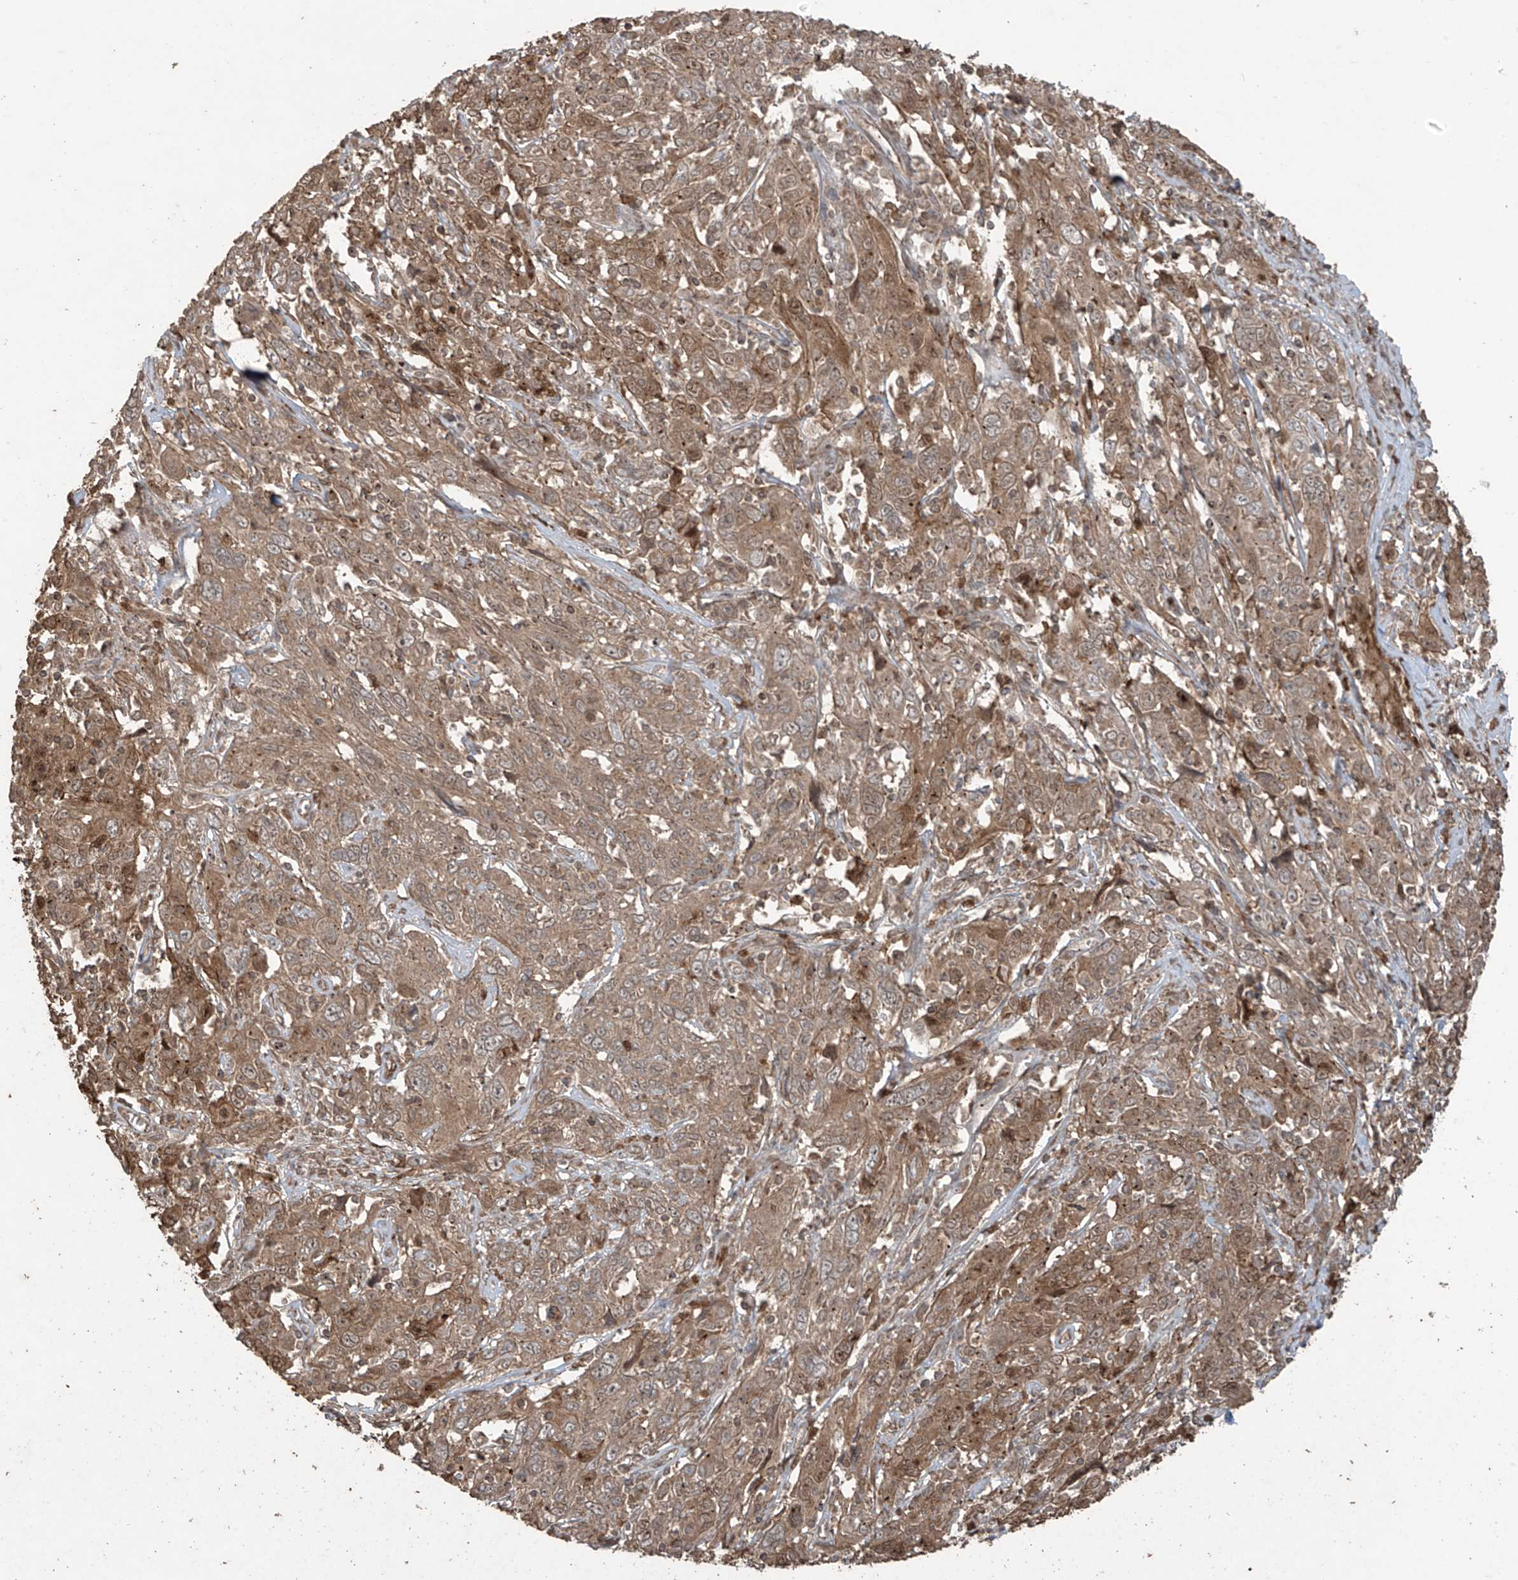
{"staining": {"intensity": "moderate", "quantity": ">75%", "location": "cytoplasmic/membranous"}, "tissue": "cervical cancer", "cell_type": "Tumor cells", "image_type": "cancer", "snomed": [{"axis": "morphology", "description": "Squamous cell carcinoma, NOS"}, {"axis": "topography", "description": "Cervix"}], "caption": "This is an image of immunohistochemistry (IHC) staining of cervical cancer (squamous cell carcinoma), which shows moderate staining in the cytoplasmic/membranous of tumor cells.", "gene": "PGPEP1", "patient": {"sex": "female", "age": 46}}